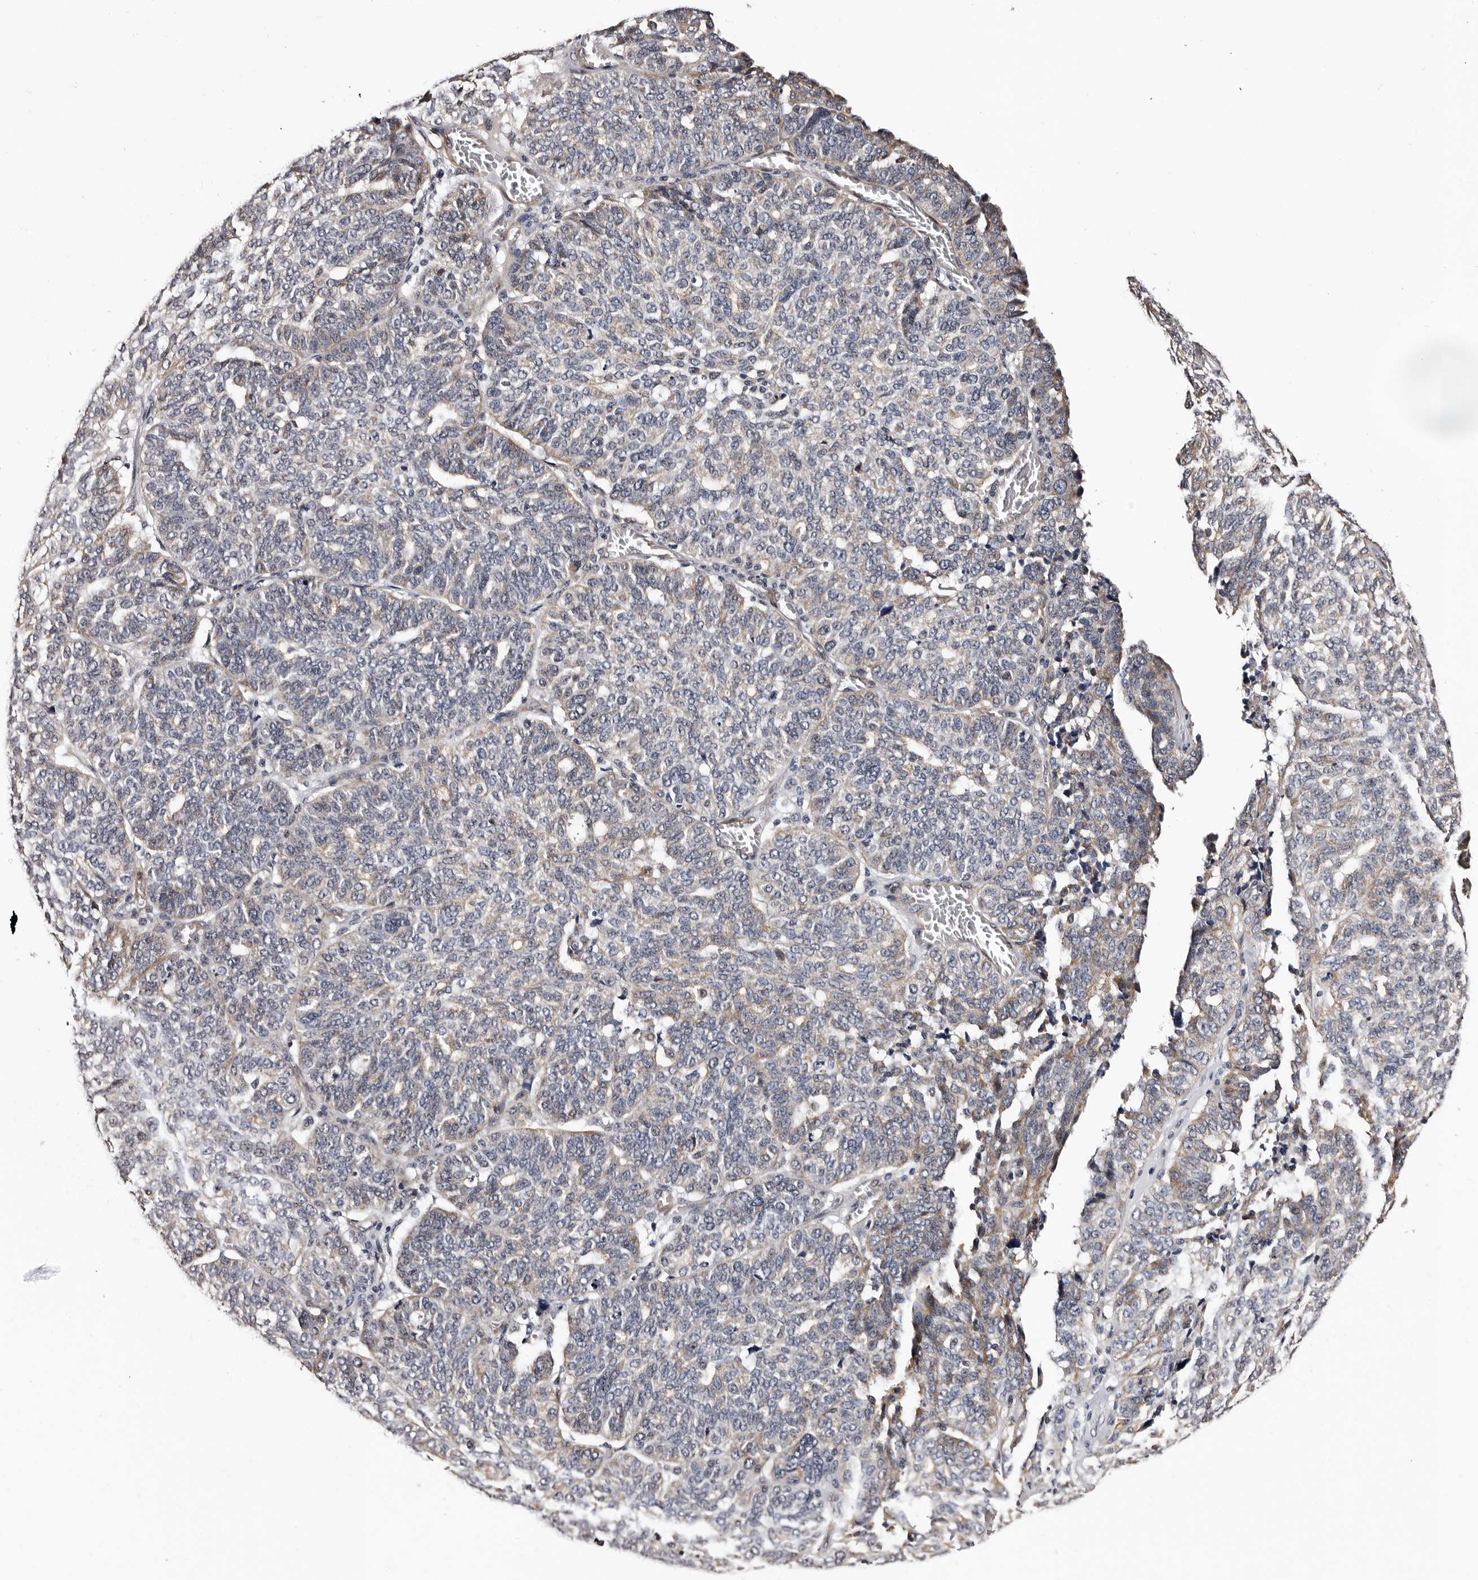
{"staining": {"intensity": "weak", "quantity": "<25%", "location": "cytoplasmic/membranous"}, "tissue": "ovarian cancer", "cell_type": "Tumor cells", "image_type": "cancer", "snomed": [{"axis": "morphology", "description": "Cystadenocarcinoma, serous, NOS"}, {"axis": "topography", "description": "Ovary"}], "caption": "DAB (3,3'-diaminobenzidine) immunohistochemical staining of serous cystadenocarcinoma (ovarian) shows no significant staining in tumor cells.", "gene": "GLRX3", "patient": {"sex": "female", "age": 59}}